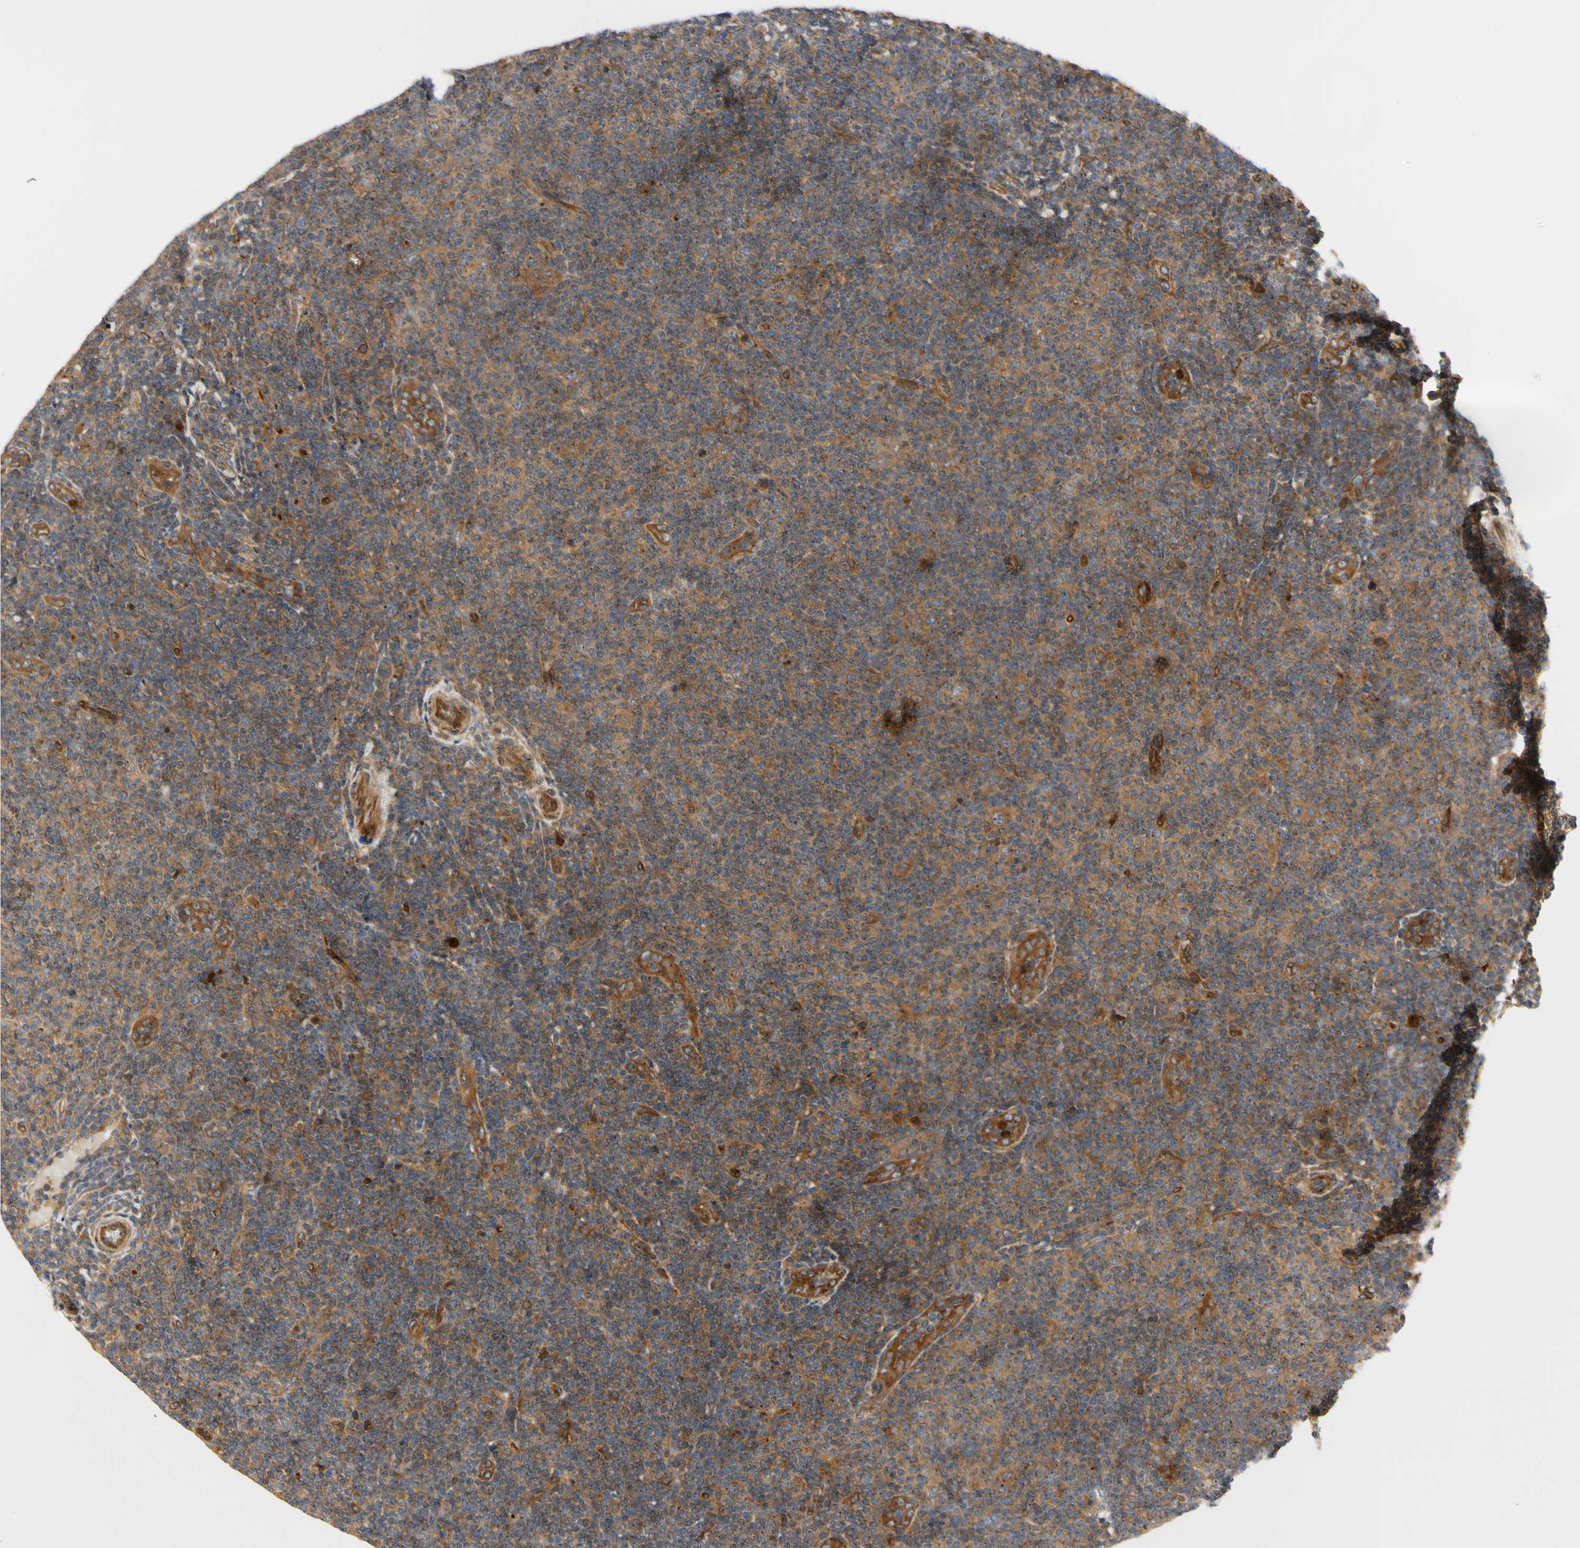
{"staining": {"intensity": "moderate", "quantity": ">75%", "location": "cytoplasmic/membranous"}, "tissue": "lymphoma", "cell_type": "Tumor cells", "image_type": "cancer", "snomed": [{"axis": "morphology", "description": "Malignant lymphoma, non-Hodgkin's type, Low grade"}, {"axis": "topography", "description": "Lymph node"}], "caption": "Immunohistochemical staining of human low-grade malignant lymphoma, non-Hodgkin's type shows medium levels of moderate cytoplasmic/membranous protein positivity in about >75% of tumor cells.", "gene": "TUBG2", "patient": {"sex": "male", "age": 83}}